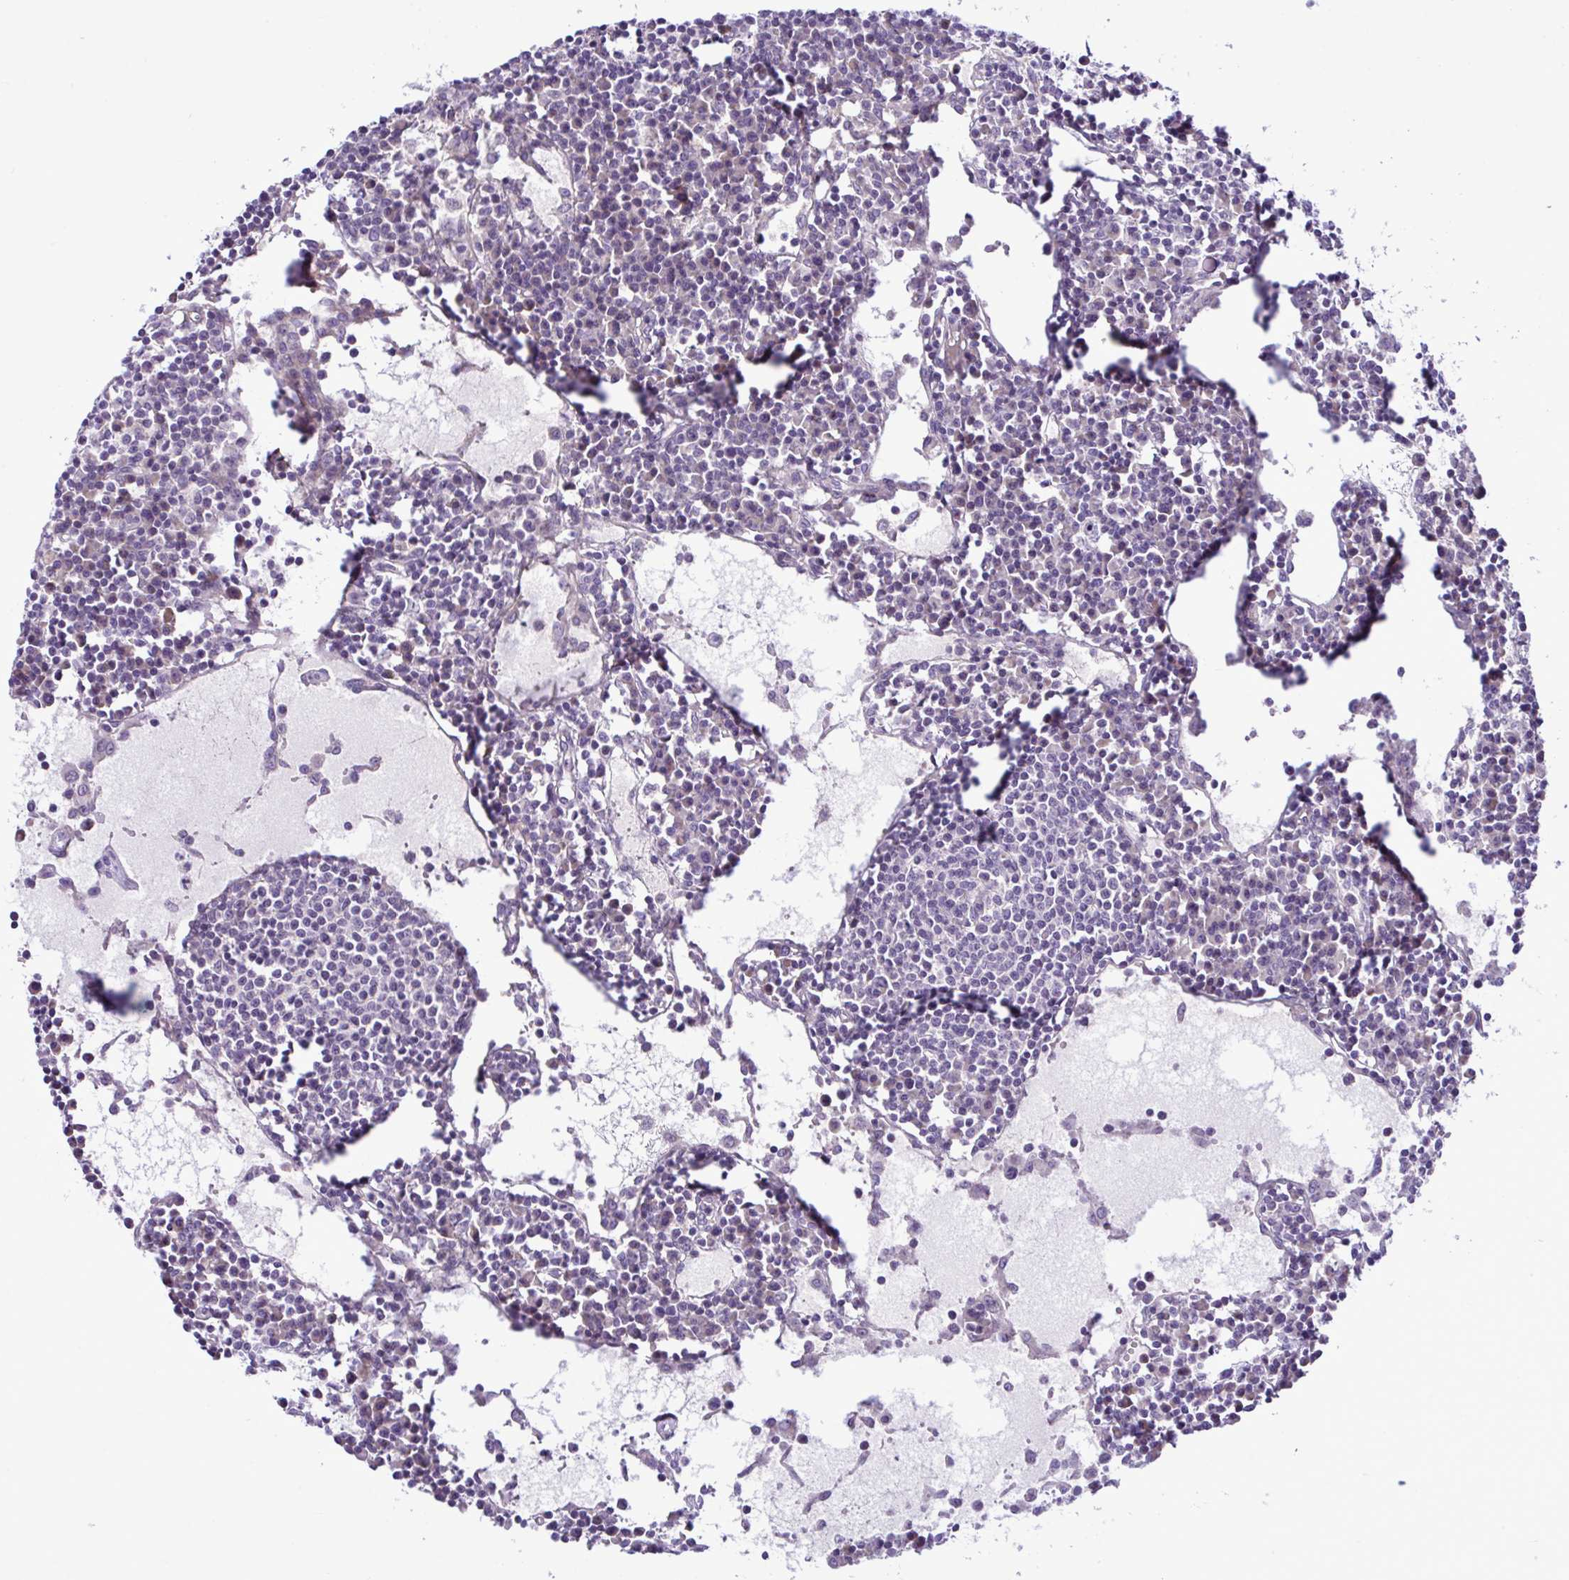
{"staining": {"intensity": "negative", "quantity": "none", "location": "none"}, "tissue": "lymph node", "cell_type": "Germinal center cells", "image_type": "normal", "snomed": [{"axis": "morphology", "description": "Normal tissue, NOS"}, {"axis": "topography", "description": "Lymph node"}], "caption": "Immunohistochemistry photomicrograph of unremarkable human lymph node stained for a protein (brown), which exhibits no positivity in germinal center cells. (Brightfield microscopy of DAB IHC at high magnification).", "gene": "SYNPO2L", "patient": {"sex": "female", "age": 78}}